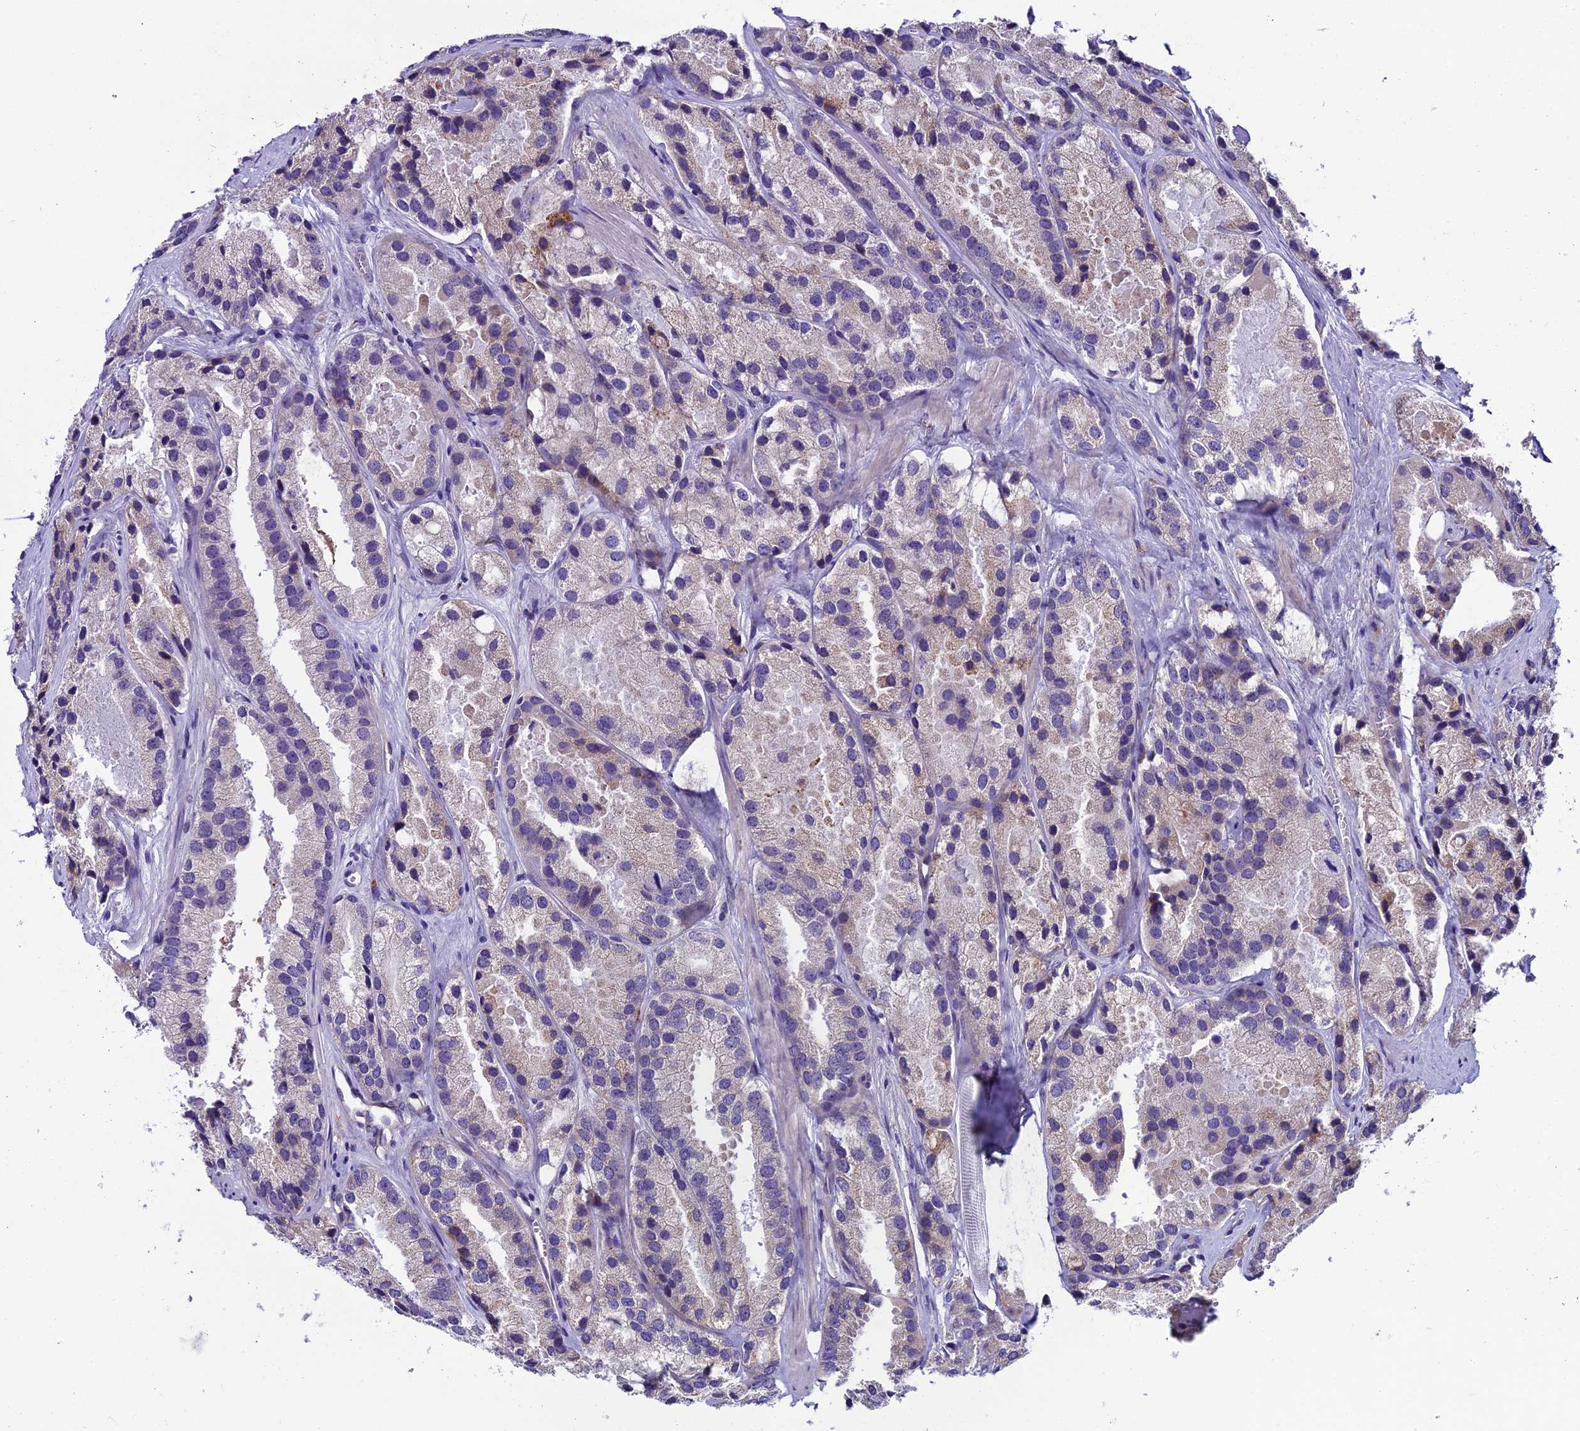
{"staining": {"intensity": "weak", "quantity": "<25%", "location": "cytoplasmic/membranous"}, "tissue": "prostate cancer", "cell_type": "Tumor cells", "image_type": "cancer", "snomed": [{"axis": "morphology", "description": "Adenocarcinoma, High grade"}, {"axis": "topography", "description": "Prostate"}], "caption": "A high-resolution image shows IHC staining of prostate adenocarcinoma (high-grade), which displays no significant positivity in tumor cells.", "gene": "MACIR", "patient": {"sex": "male", "age": 66}}